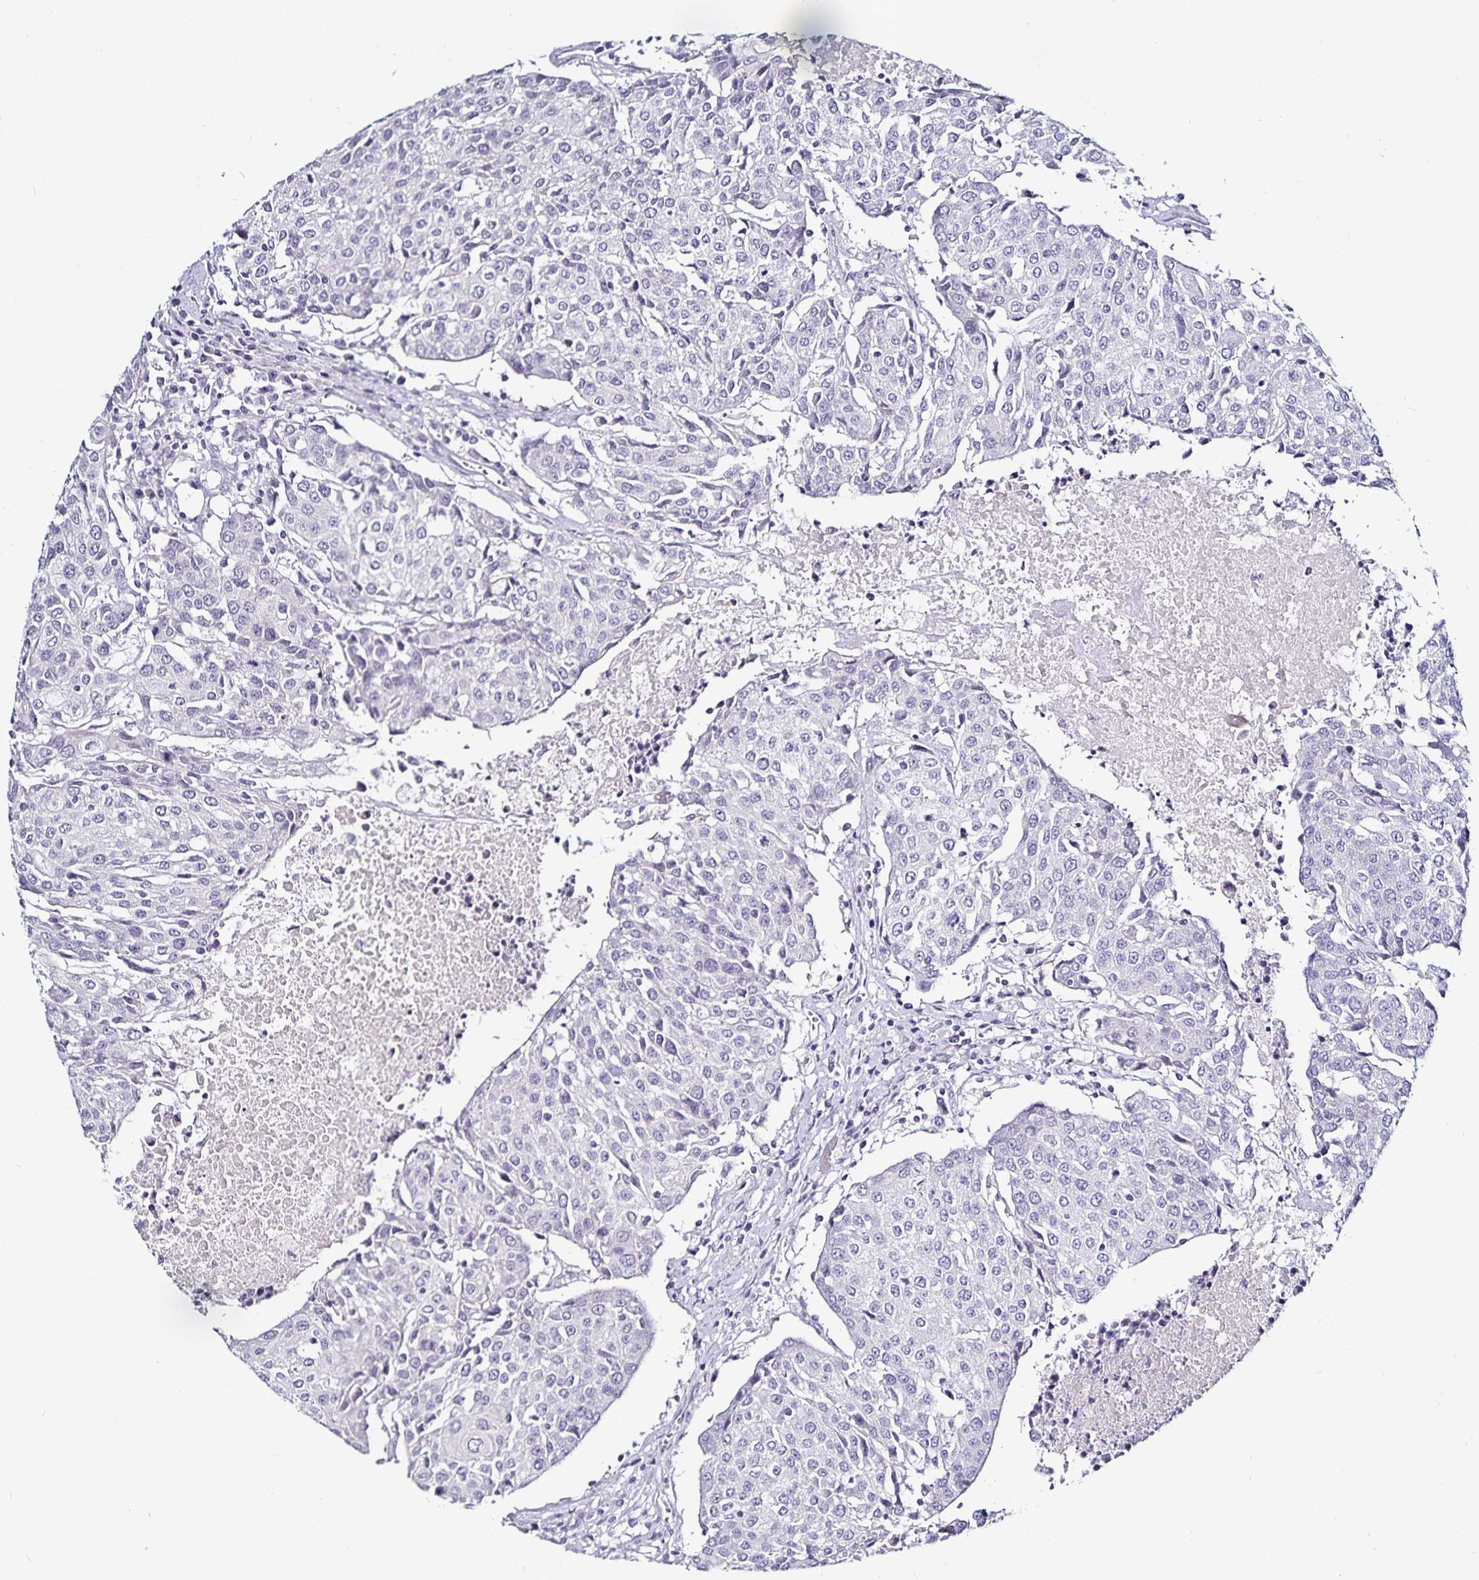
{"staining": {"intensity": "negative", "quantity": "none", "location": "none"}, "tissue": "urothelial cancer", "cell_type": "Tumor cells", "image_type": "cancer", "snomed": [{"axis": "morphology", "description": "Urothelial carcinoma, High grade"}, {"axis": "topography", "description": "Urinary bladder"}], "caption": "This is an immunohistochemistry image of urothelial cancer. There is no expression in tumor cells.", "gene": "TTR", "patient": {"sex": "female", "age": 85}}